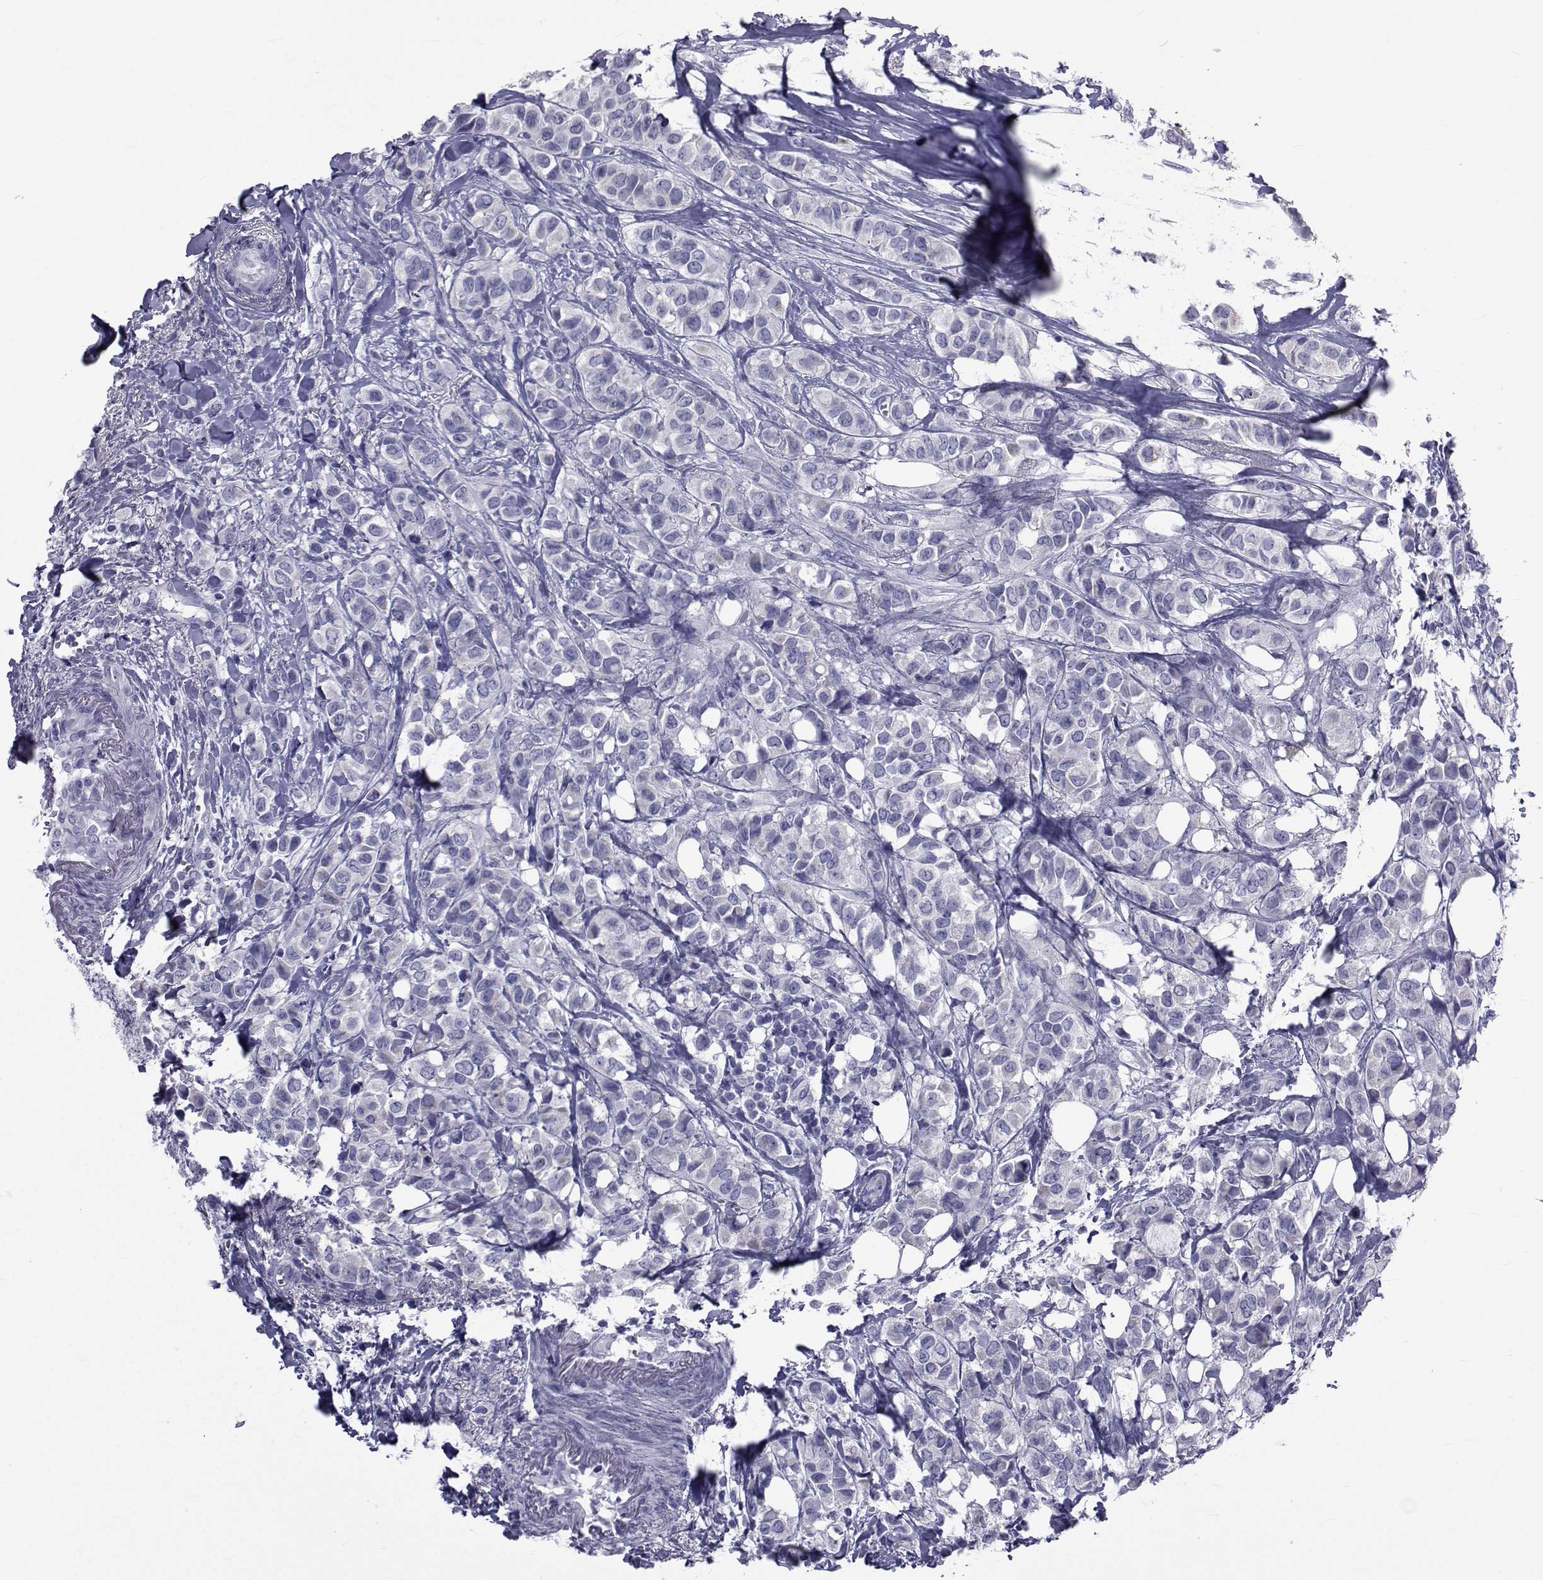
{"staining": {"intensity": "negative", "quantity": "none", "location": "none"}, "tissue": "breast cancer", "cell_type": "Tumor cells", "image_type": "cancer", "snomed": [{"axis": "morphology", "description": "Duct carcinoma"}, {"axis": "topography", "description": "Breast"}], "caption": "Photomicrograph shows no protein staining in tumor cells of breast cancer tissue.", "gene": "GKAP1", "patient": {"sex": "female", "age": 85}}